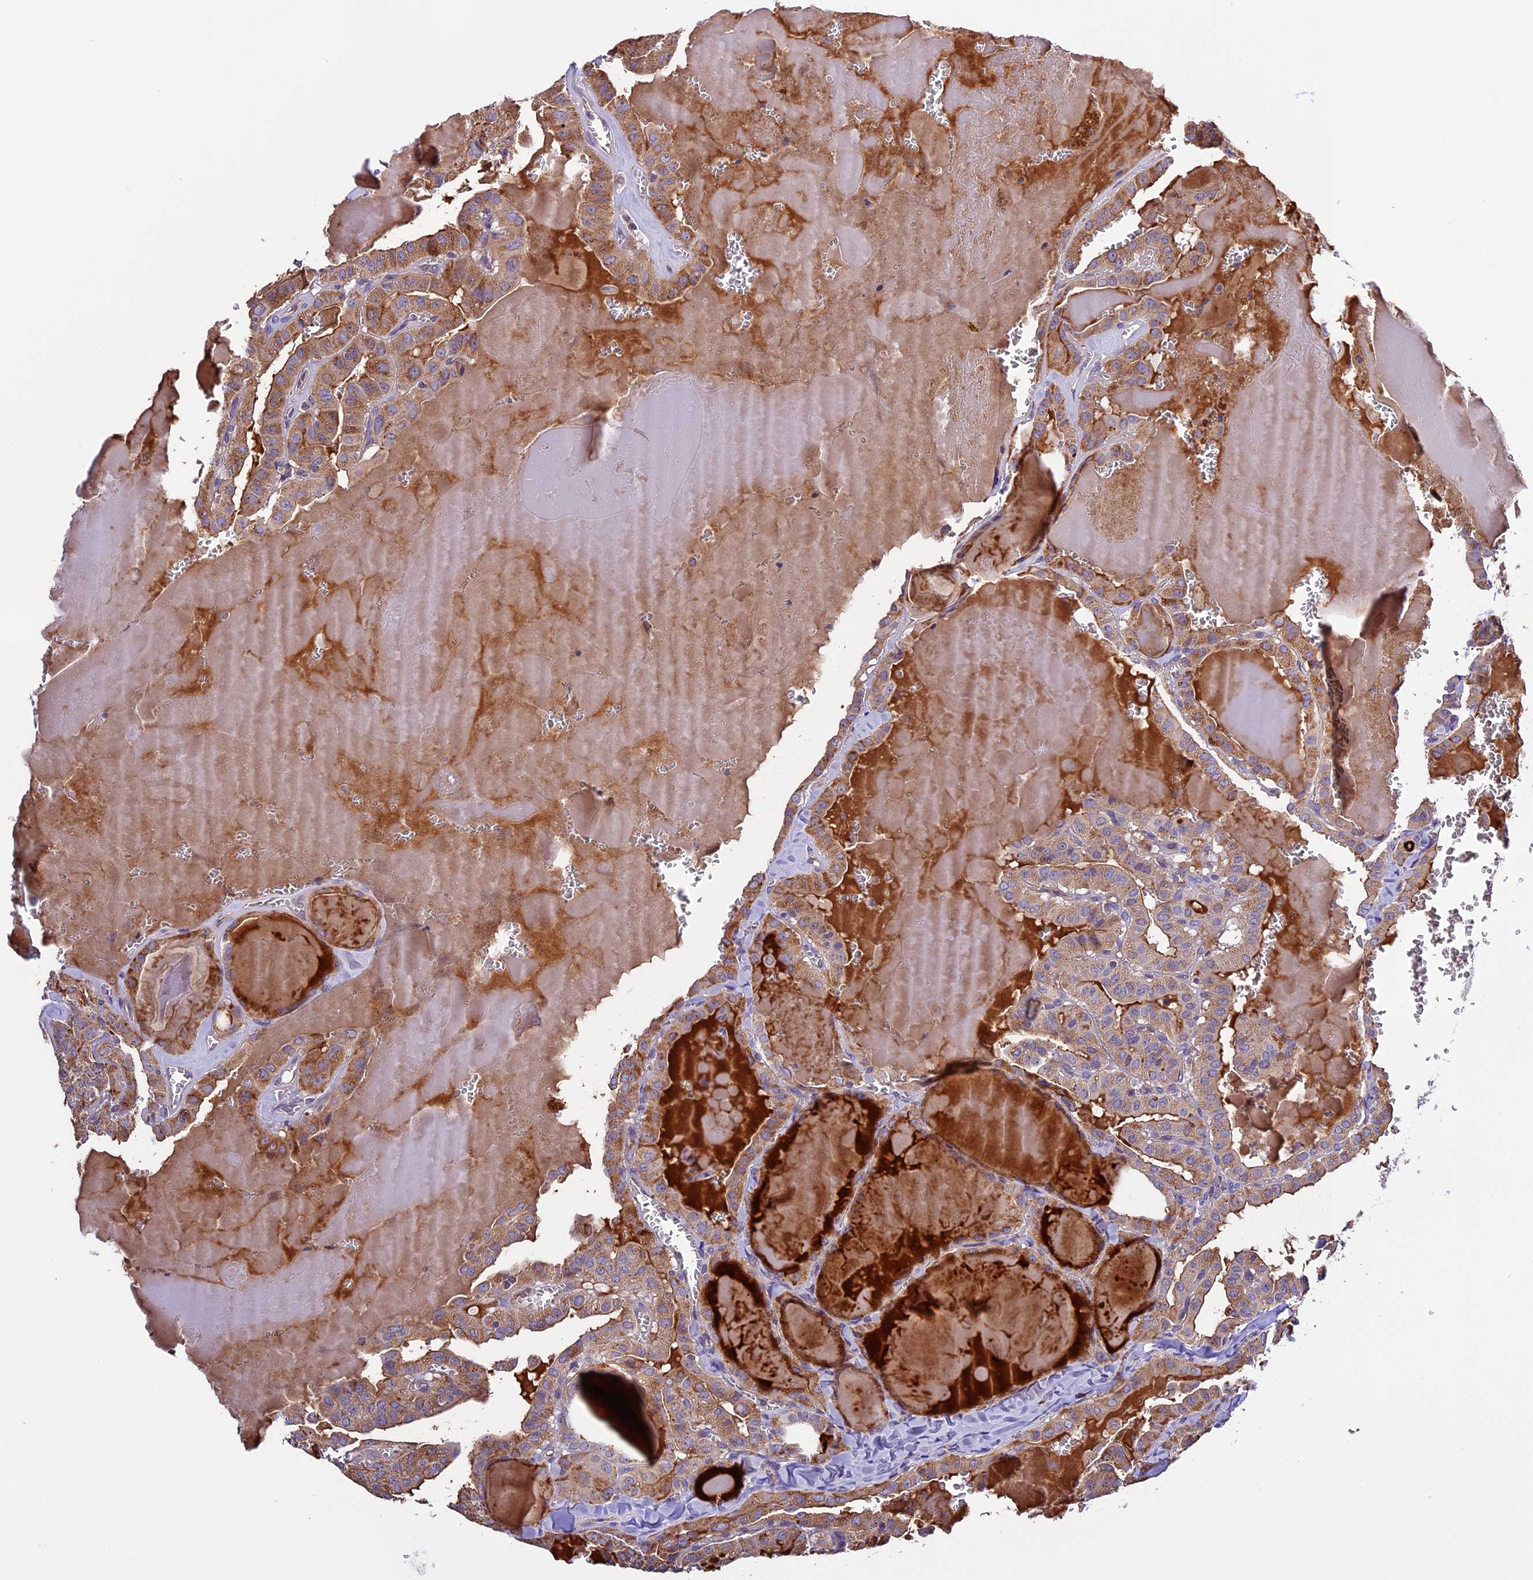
{"staining": {"intensity": "moderate", "quantity": ">75%", "location": "cytoplasmic/membranous"}, "tissue": "thyroid cancer", "cell_type": "Tumor cells", "image_type": "cancer", "snomed": [{"axis": "morphology", "description": "Papillary adenocarcinoma, NOS"}, {"axis": "topography", "description": "Thyroid gland"}], "caption": "DAB (3,3'-diaminobenzidine) immunohistochemical staining of papillary adenocarcinoma (thyroid) displays moderate cytoplasmic/membranous protein staining in approximately >75% of tumor cells.", "gene": "METTL22", "patient": {"sex": "male", "age": 52}}